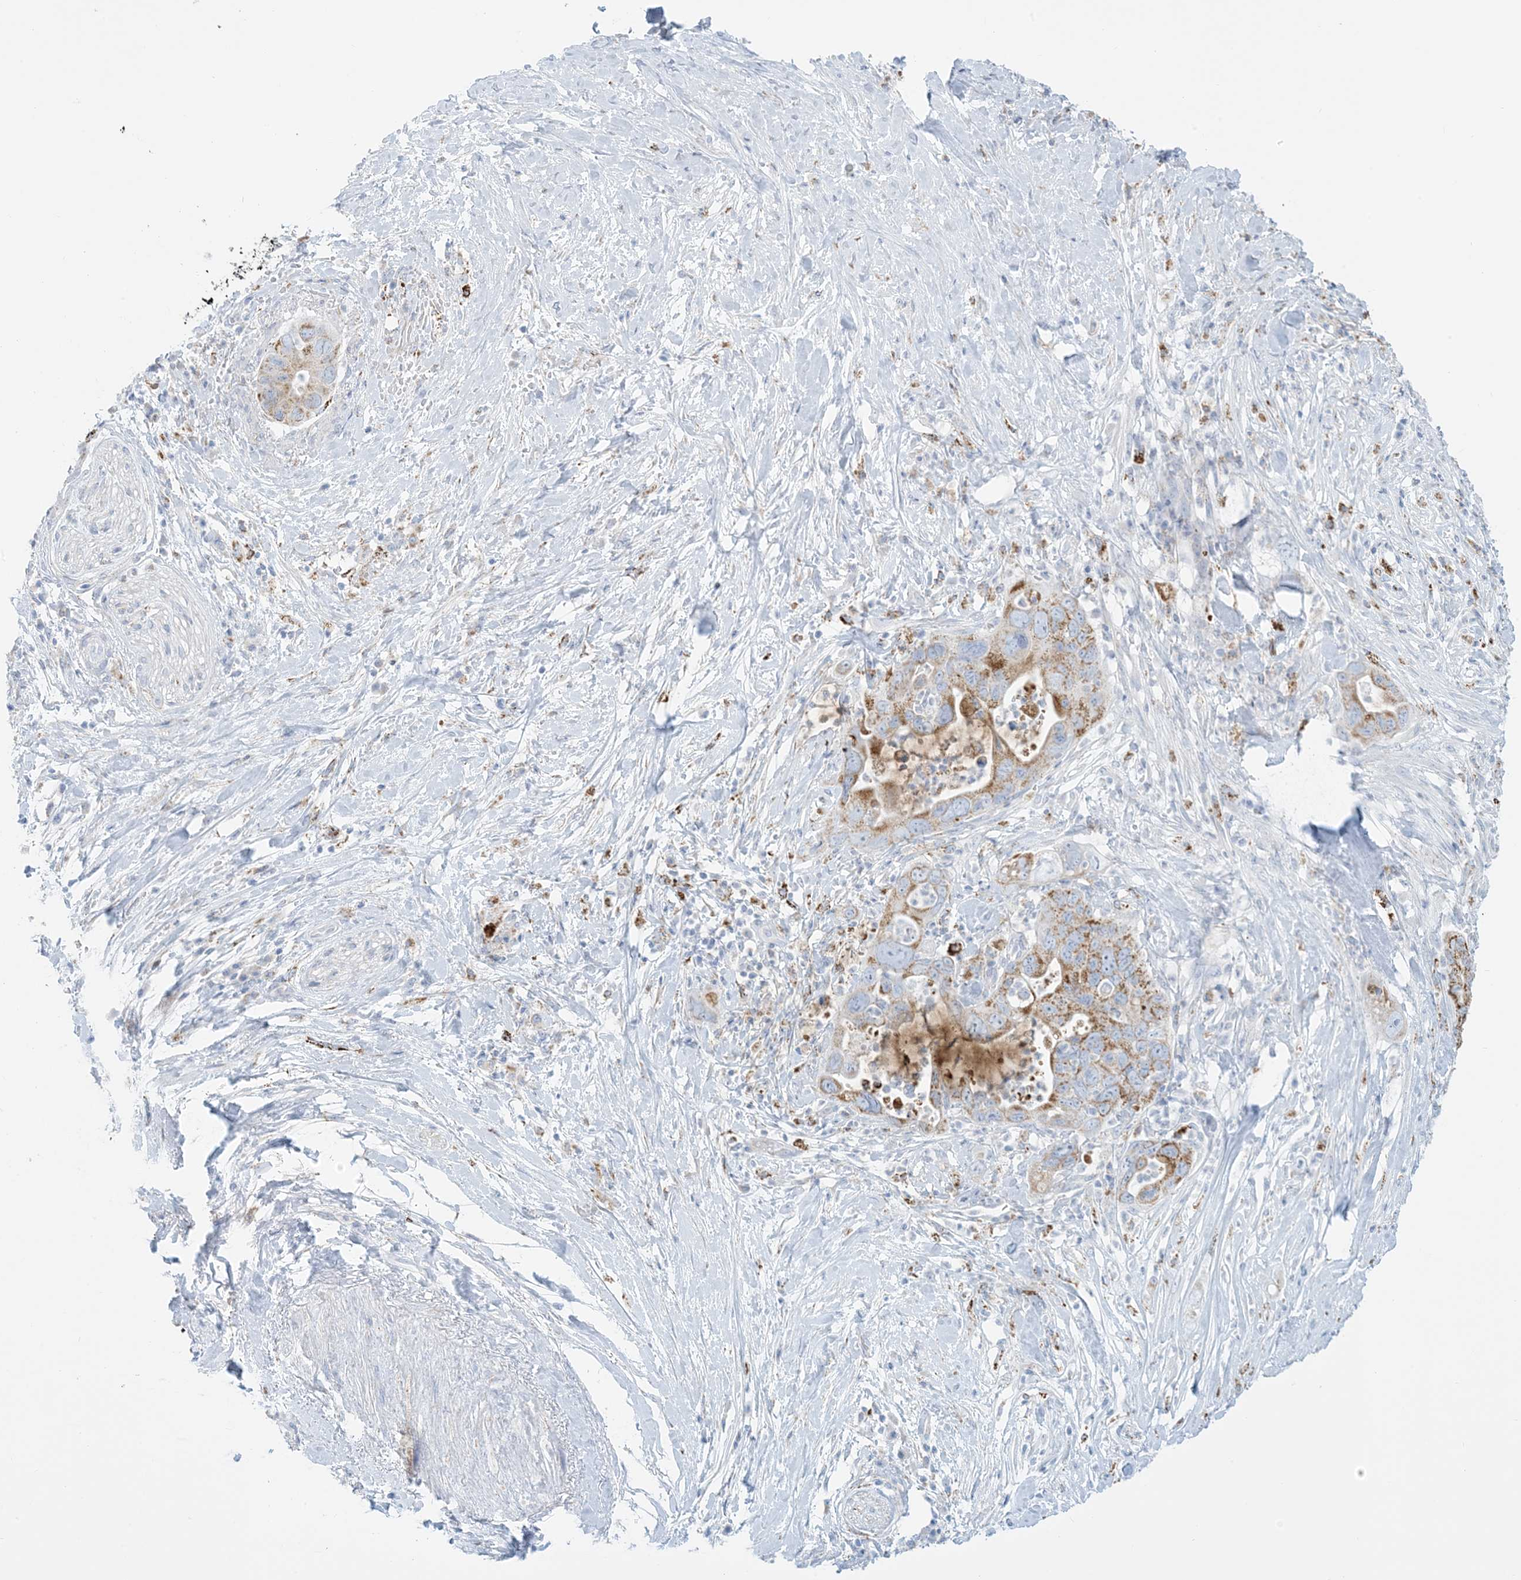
{"staining": {"intensity": "moderate", "quantity": ">75%", "location": "cytoplasmic/membranous"}, "tissue": "pancreatic cancer", "cell_type": "Tumor cells", "image_type": "cancer", "snomed": [{"axis": "morphology", "description": "Adenocarcinoma, NOS"}, {"axis": "topography", "description": "Pancreas"}], "caption": "Pancreatic cancer (adenocarcinoma) stained for a protein (brown) reveals moderate cytoplasmic/membranous positive expression in approximately >75% of tumor cells.", "gene": "ZDHHC4", "patient": {"sex": "female", "age": 71}}